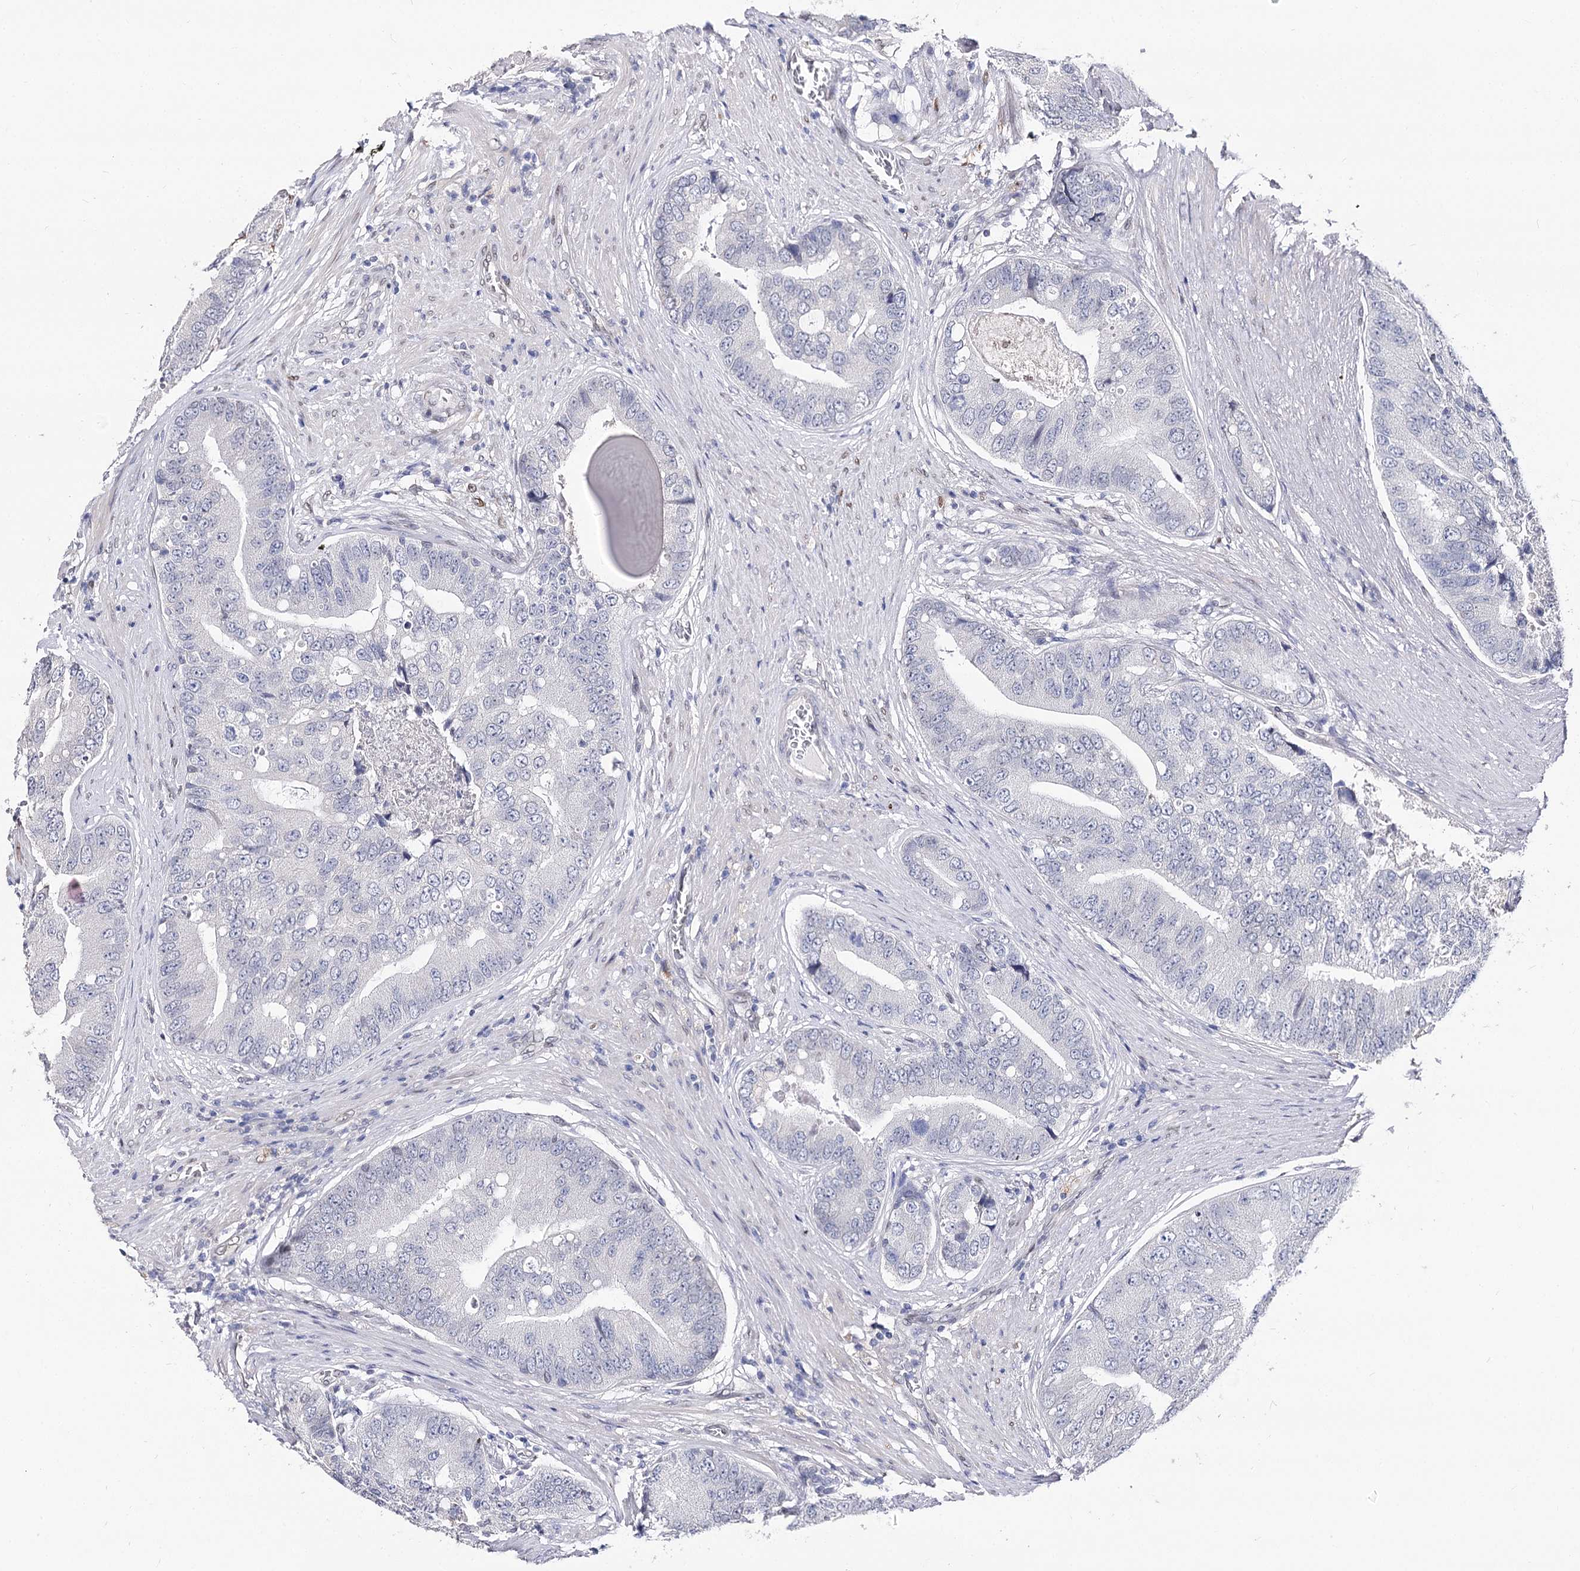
{"staining": {"intensity": "negative", "quantity": "none", "location": "none"}, "tissue": "prostate cancer", "cell_type": "Tumor cells", "image_type": "cancer", "snomed": [{"axis": "morphology", "description": "Adenocarcinoma, High grade"}, {"axis": "topography", "description": "Prostate"}], "caption": "The image reveals no staining of tumor cells in prostate cancer (high-grade adenocarcinoma). Nuclei are stained in blue.", "gene": "TMEM201", "patient": {"sex": "male", "age": 70}}